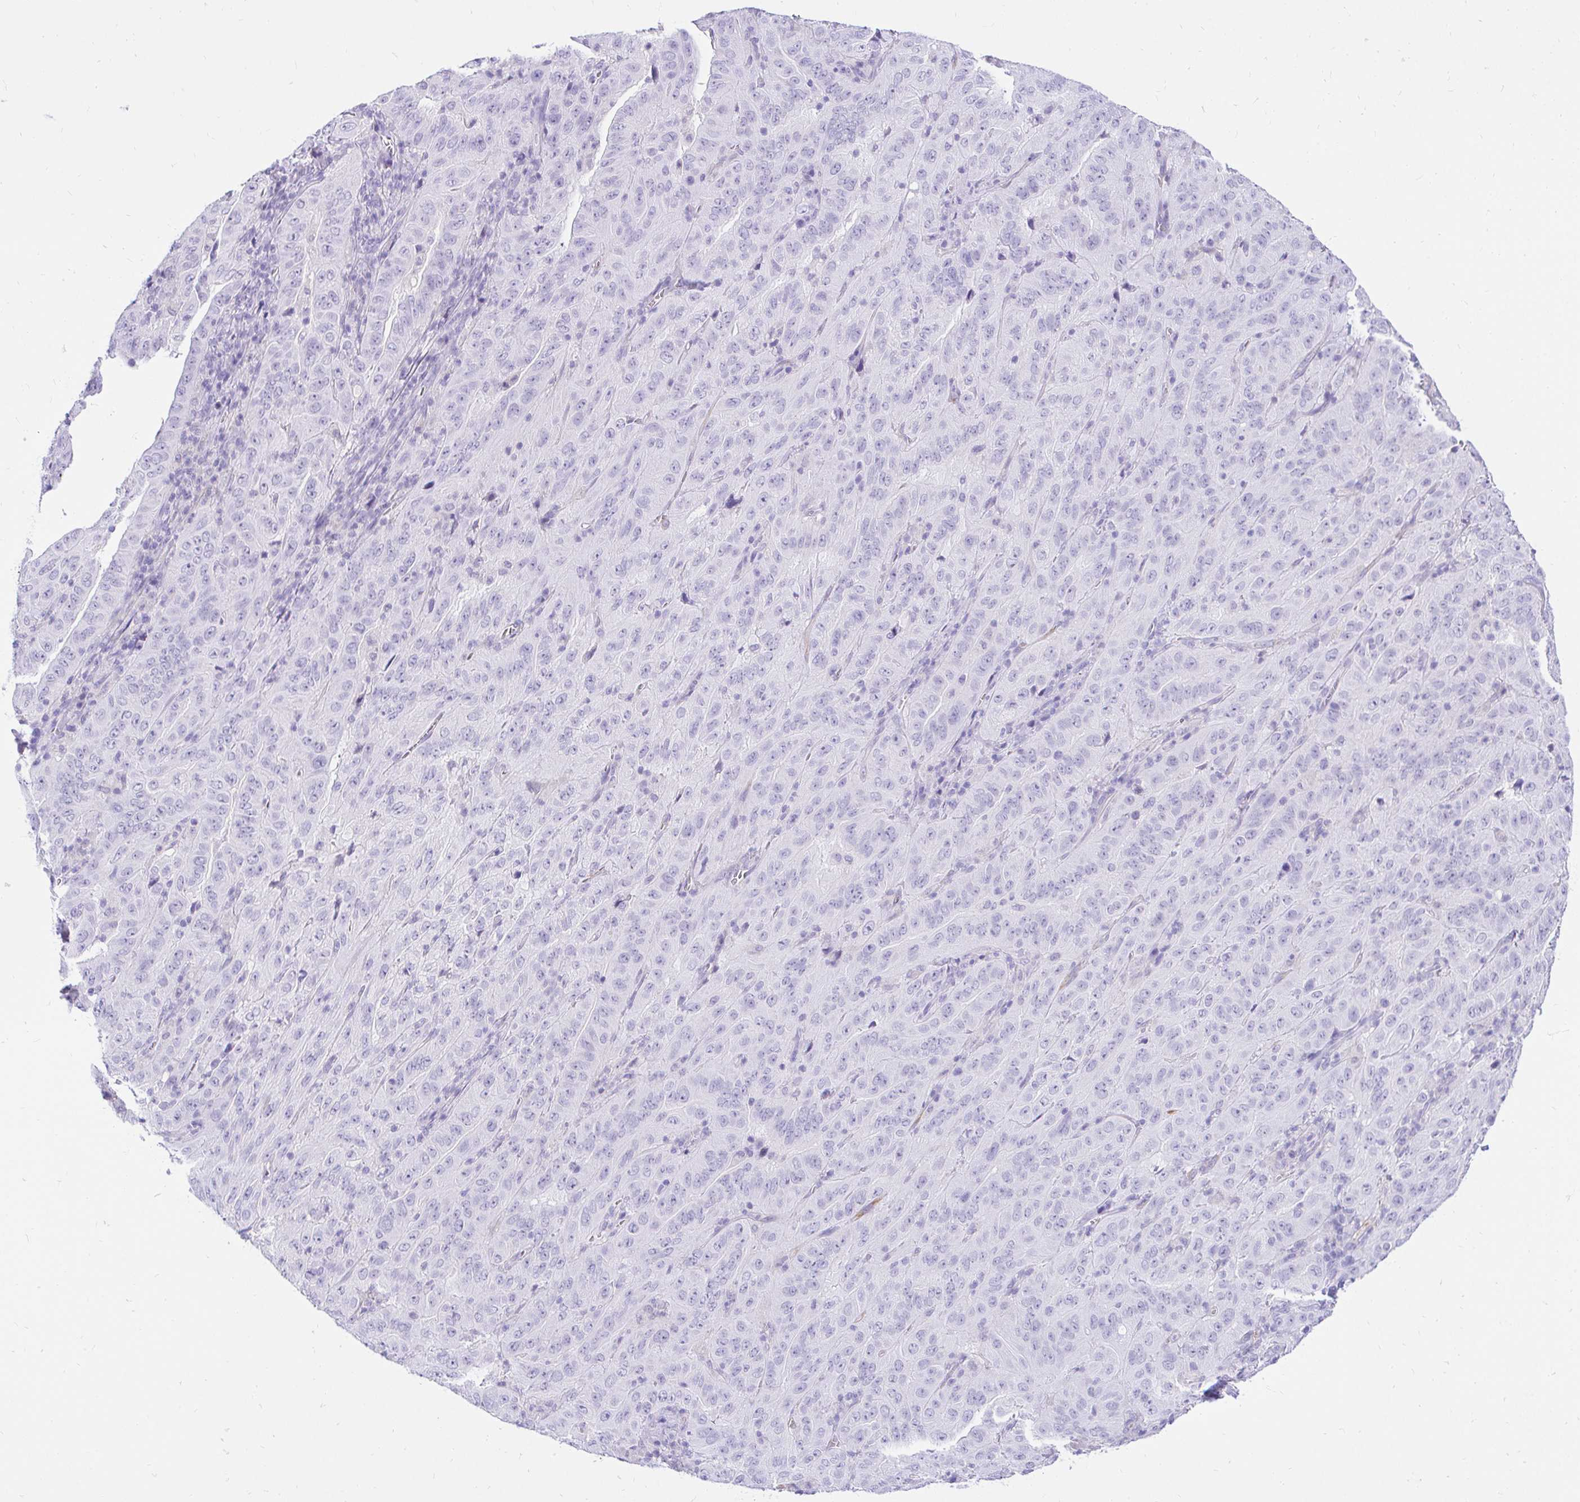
{"staining": {"intensity": "negative", "quantity": "none", "location": "none"}, "tissue": "pancreatic cancer", "cell_type": "Tumor cells", "image_type": "cancer", "snomed": [{"axis": "morphology", "description": "Adenocarcinoma, NOS"}, {"axis": "topography", "description": "Pancreas"}], "caption": "IHC histopathology image of neoplastic tissue: pancreatic cancer (adenocarcinoma) stained with DAB exhibits no significant protein staining in tumor cells.", "gene": "FATE1", "patient": {"sex": "male", "age": 63}}